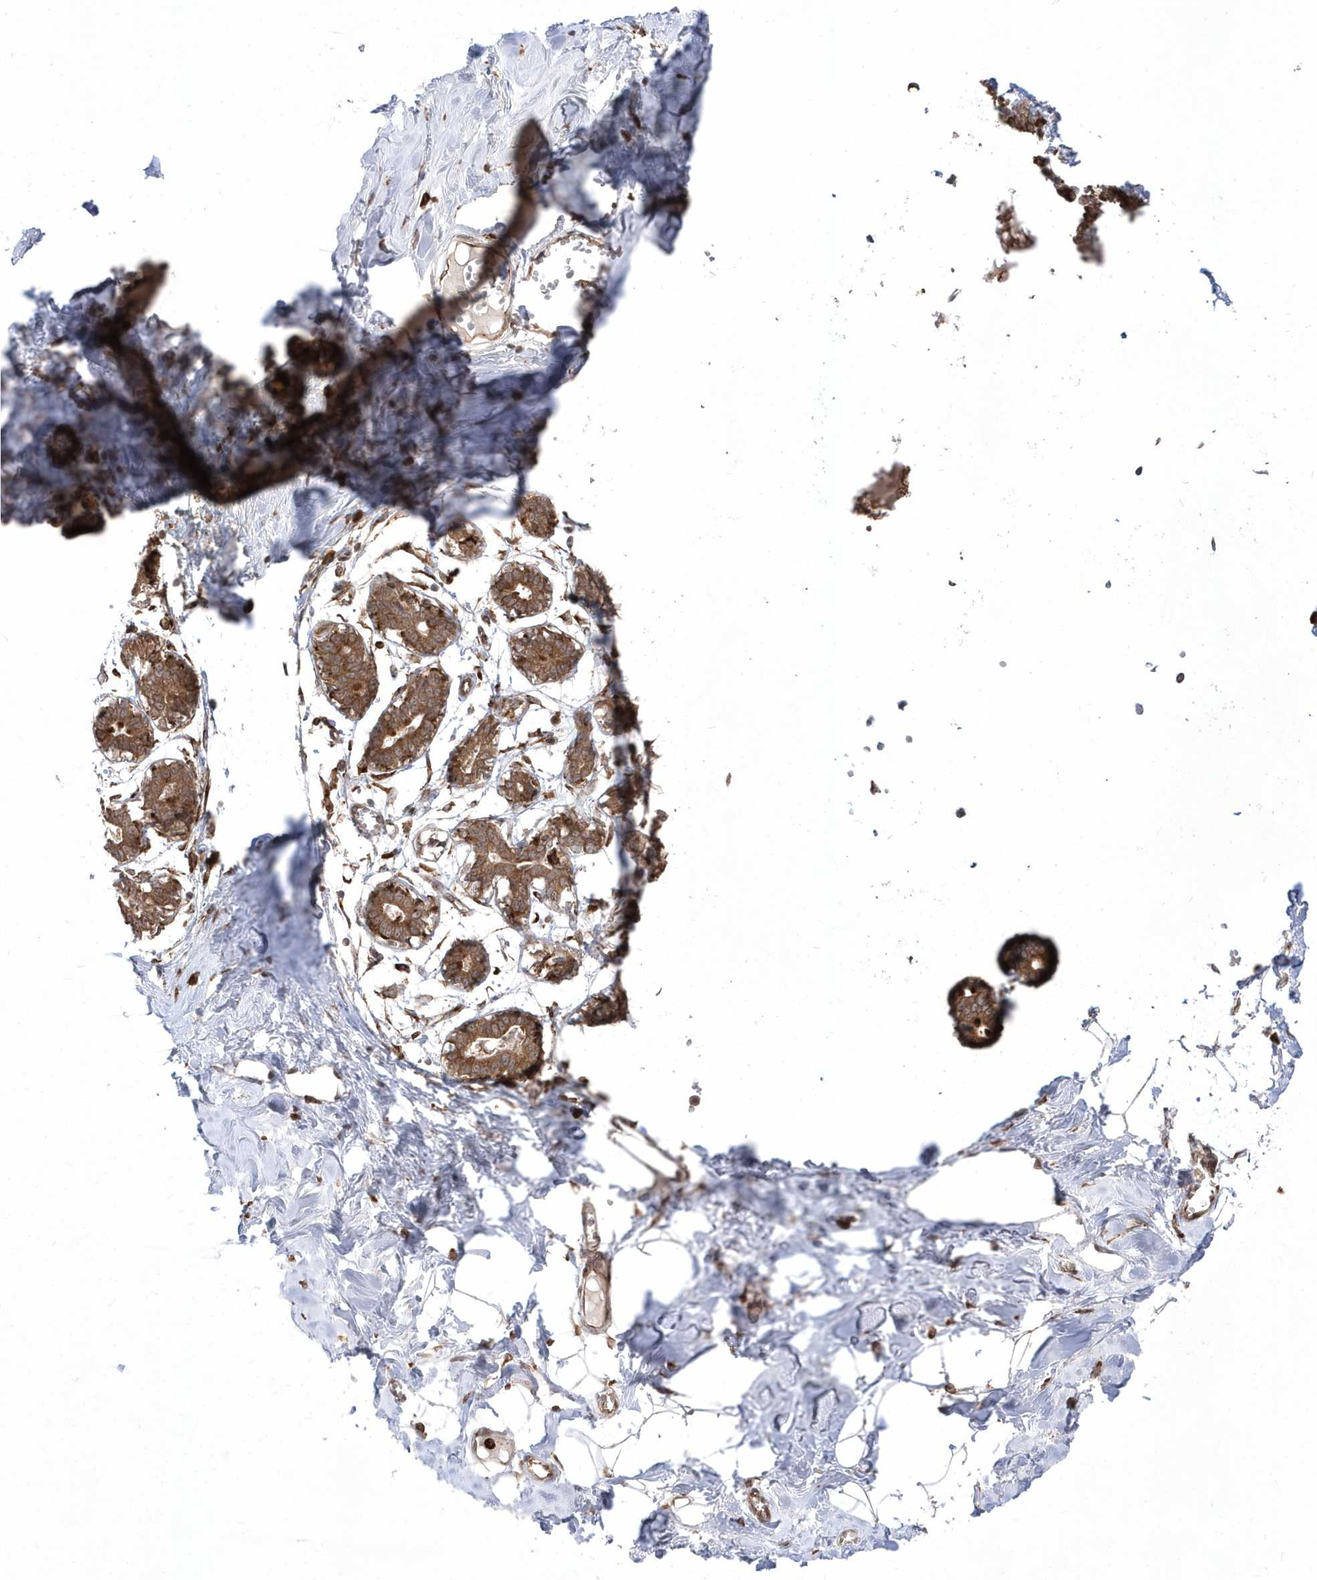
{"staining": {"intensity": "moderate", "quantity": "25%-75%", "location": "cytoplasmic/membranous,nuclear"}, "tissue": "breast", "cell_type": "Adipocytes", "image_type": "normal", "snomed": [{"axis": "morphology", "description": "Normal tissue, NOS"}, {"axis": "topography", "description": "Breast"}], "caption": "A brown stain shows moderate cytoplasmic/membranous,nuclear staining of a protein in adipocytes of normal human breast.", "gene": "EPC2", "patient": {"sex": "female", "age": 27}}